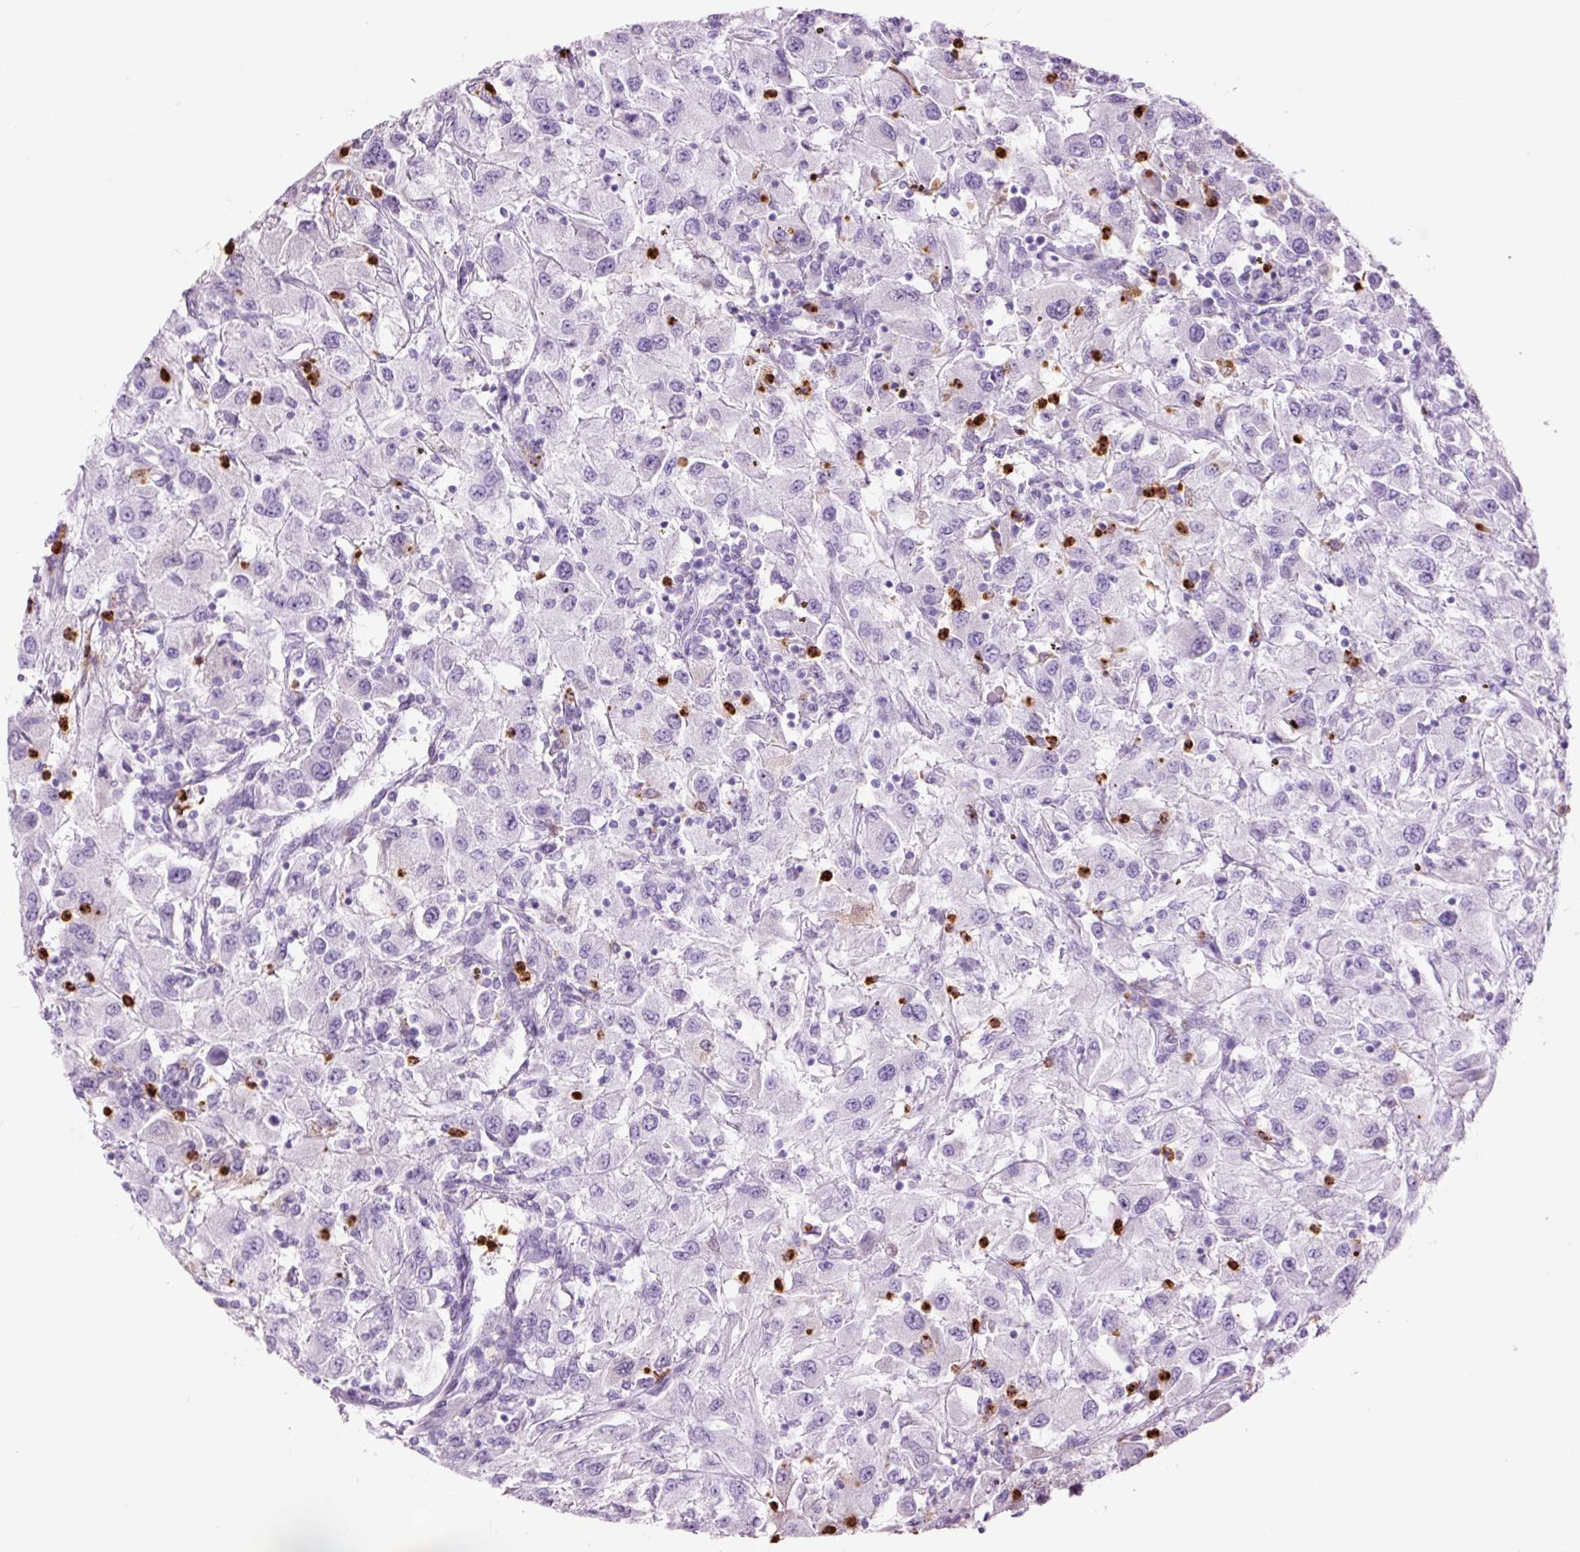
{"staining": {"intensity": "negative", "quantity": "none", "location": "none"}, "tissue": "renal cancer", "cell_type": "Tumor cells", "image_type": "cancer", "snomed": [{"axis": "morphology", "description": "Adenocarcinoma, NOS"}, {"axis": "topography", "description": "Kidney"}], "caption": "The image shows no staining of tumor cells in renal adenocarcinoma. The staining is performed using DAB brown chromogen with nuclei counter-stained in using hematoxylin.", "gene": "LYZ", "patient": {"sex": "female", "age": 67}}